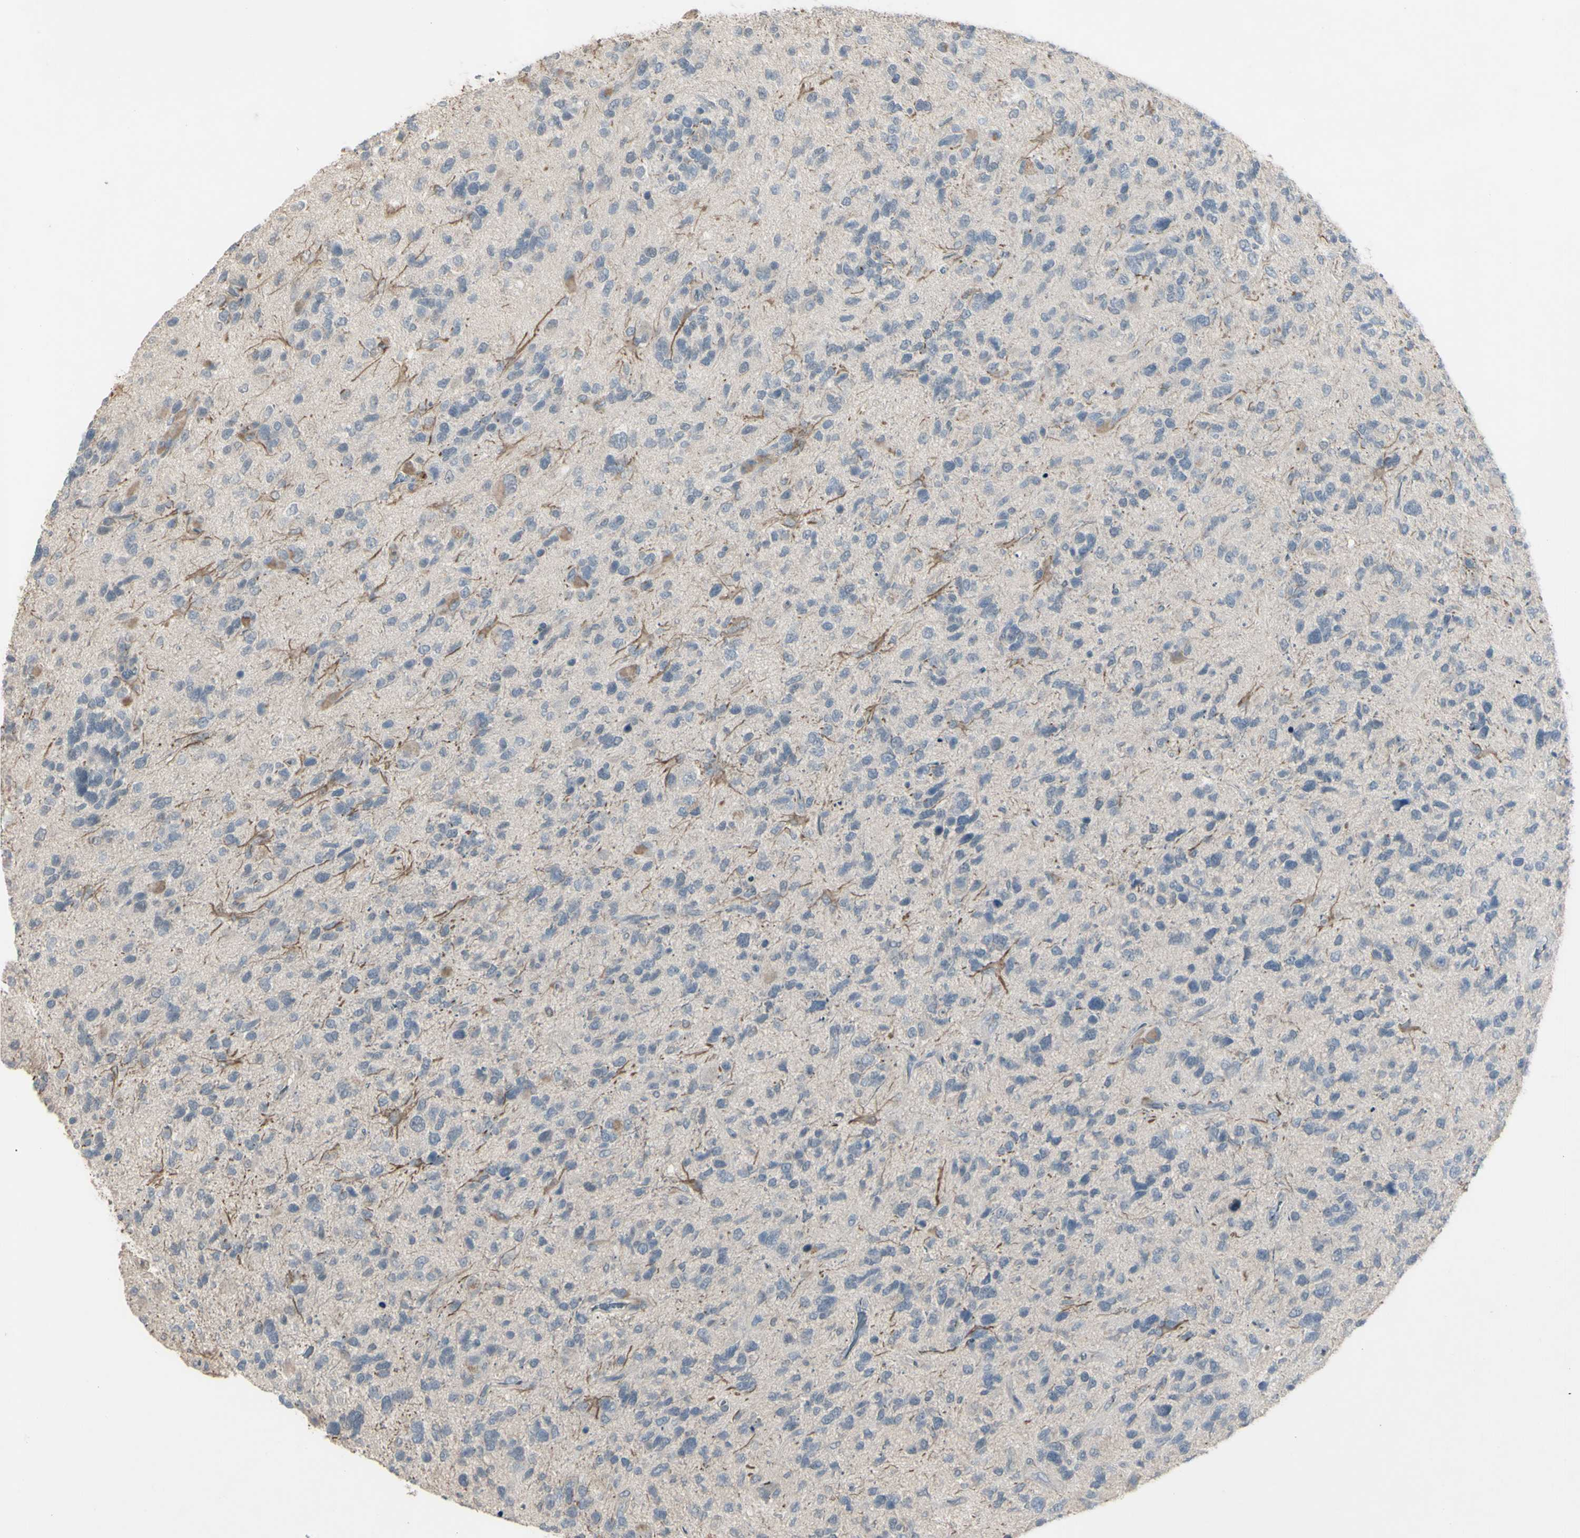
{"staining": {"intensity": "negative", "quantity": "none", "location": "none"}, "tissue": "glioma", "cell_type": "Tumor cells", "image_type": "cancer", "snomed": [{"axis": "morphology", "description": "Glioma, malignant, High grade"}, {"axis": "topography", "description": "Brain"}], "caption": "DAB immunohistochemical staining of human glioma displays no significant staining in tumor cells.", "gene": "PIAS4", "patient": {"sex": "female", "age": 58}}